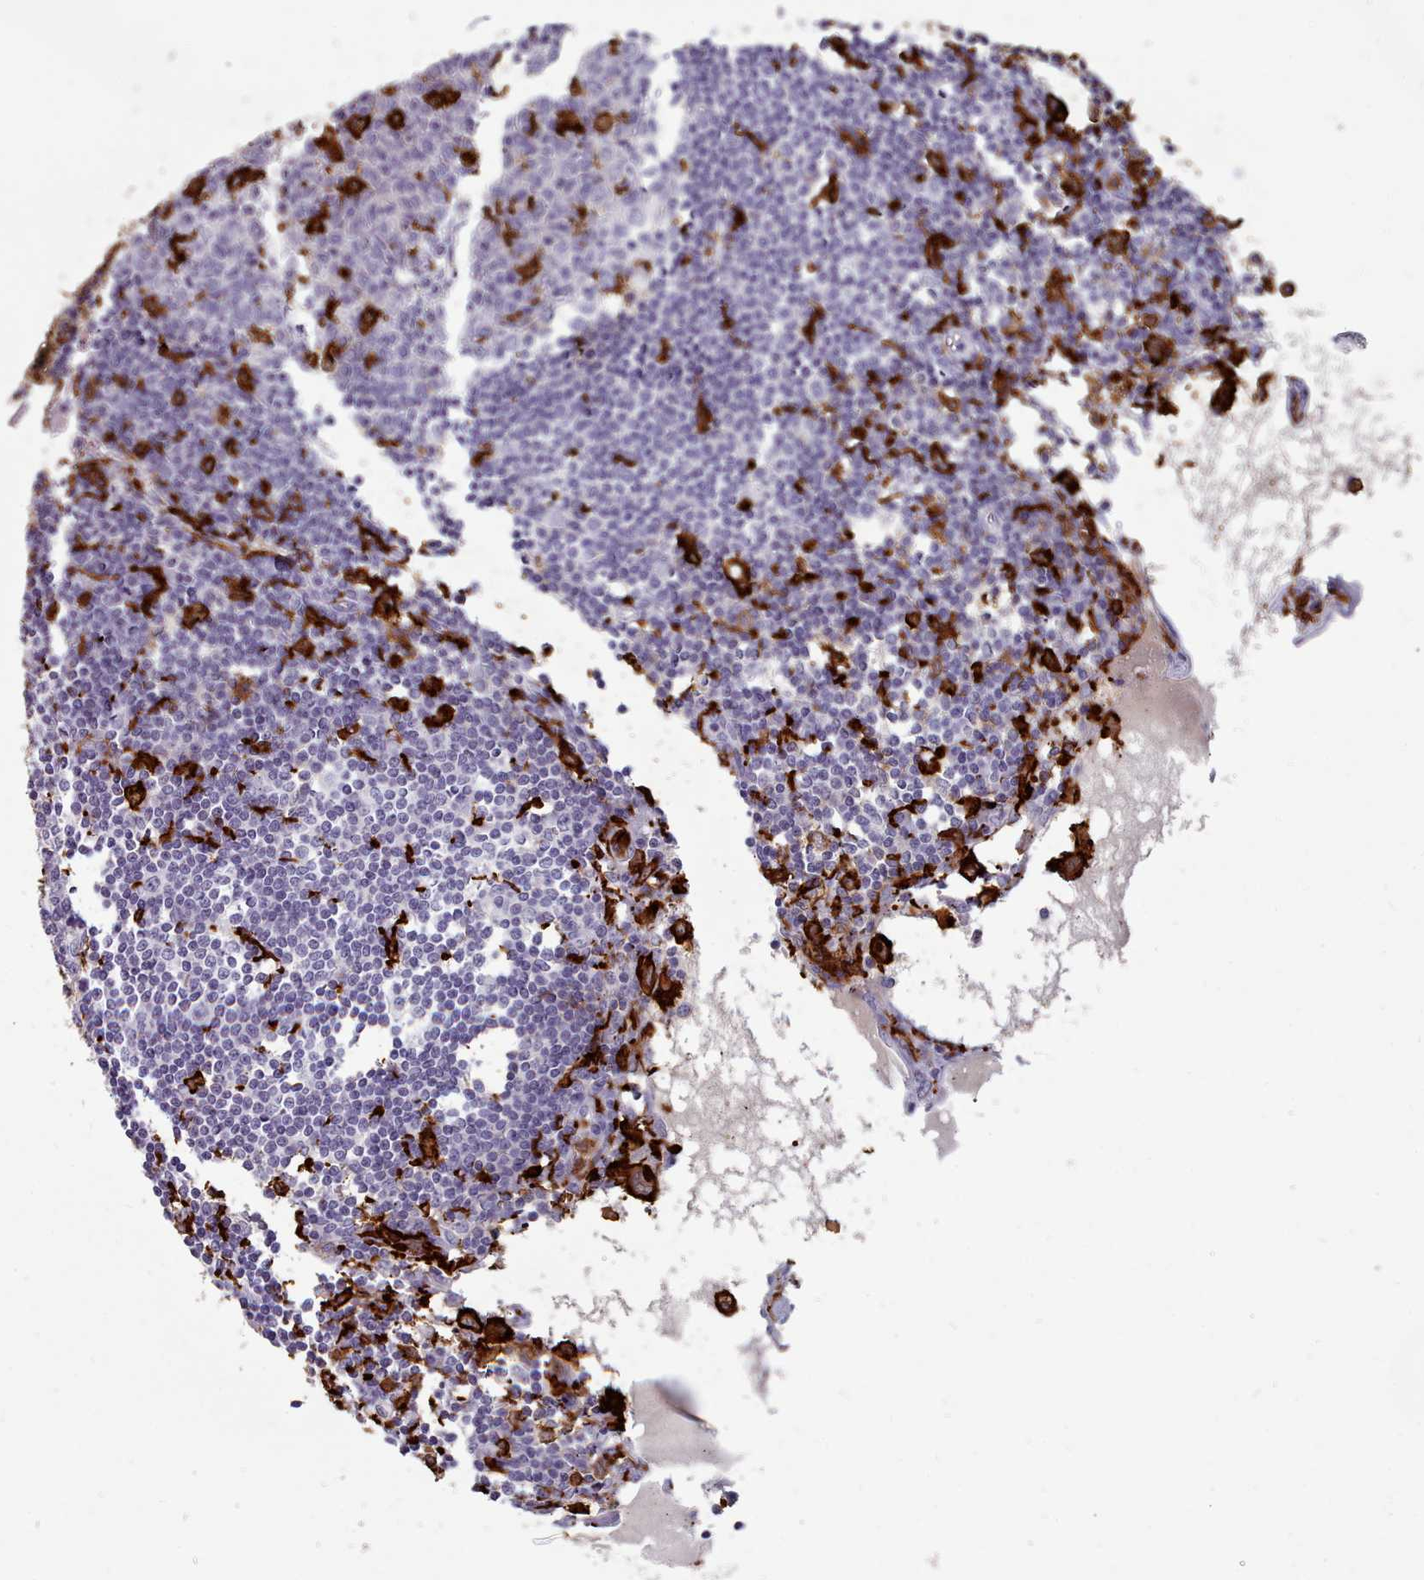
{"staining": {"intensity": "strong", "quantity": "<25%", "location": "cytoplasmic/membranous"}, "tissue": "lymph node", "cell_type": "Germinal center cells", "image_type": "normal", "snomed": [{"axis": "morphology", "description": "Normal tissue, NOS"}, {"axis": "topography", "description": "Lymph node"}], "caption": "The immunohistochemical stain shows strong cytoplasmic/membranous staining in germinal center cells of normal lymph node. Ihc stains the protein in brown and the nuclei are stained blue.", "gene": "AIF1", "patient": {"sex": "male", "age": 74}}